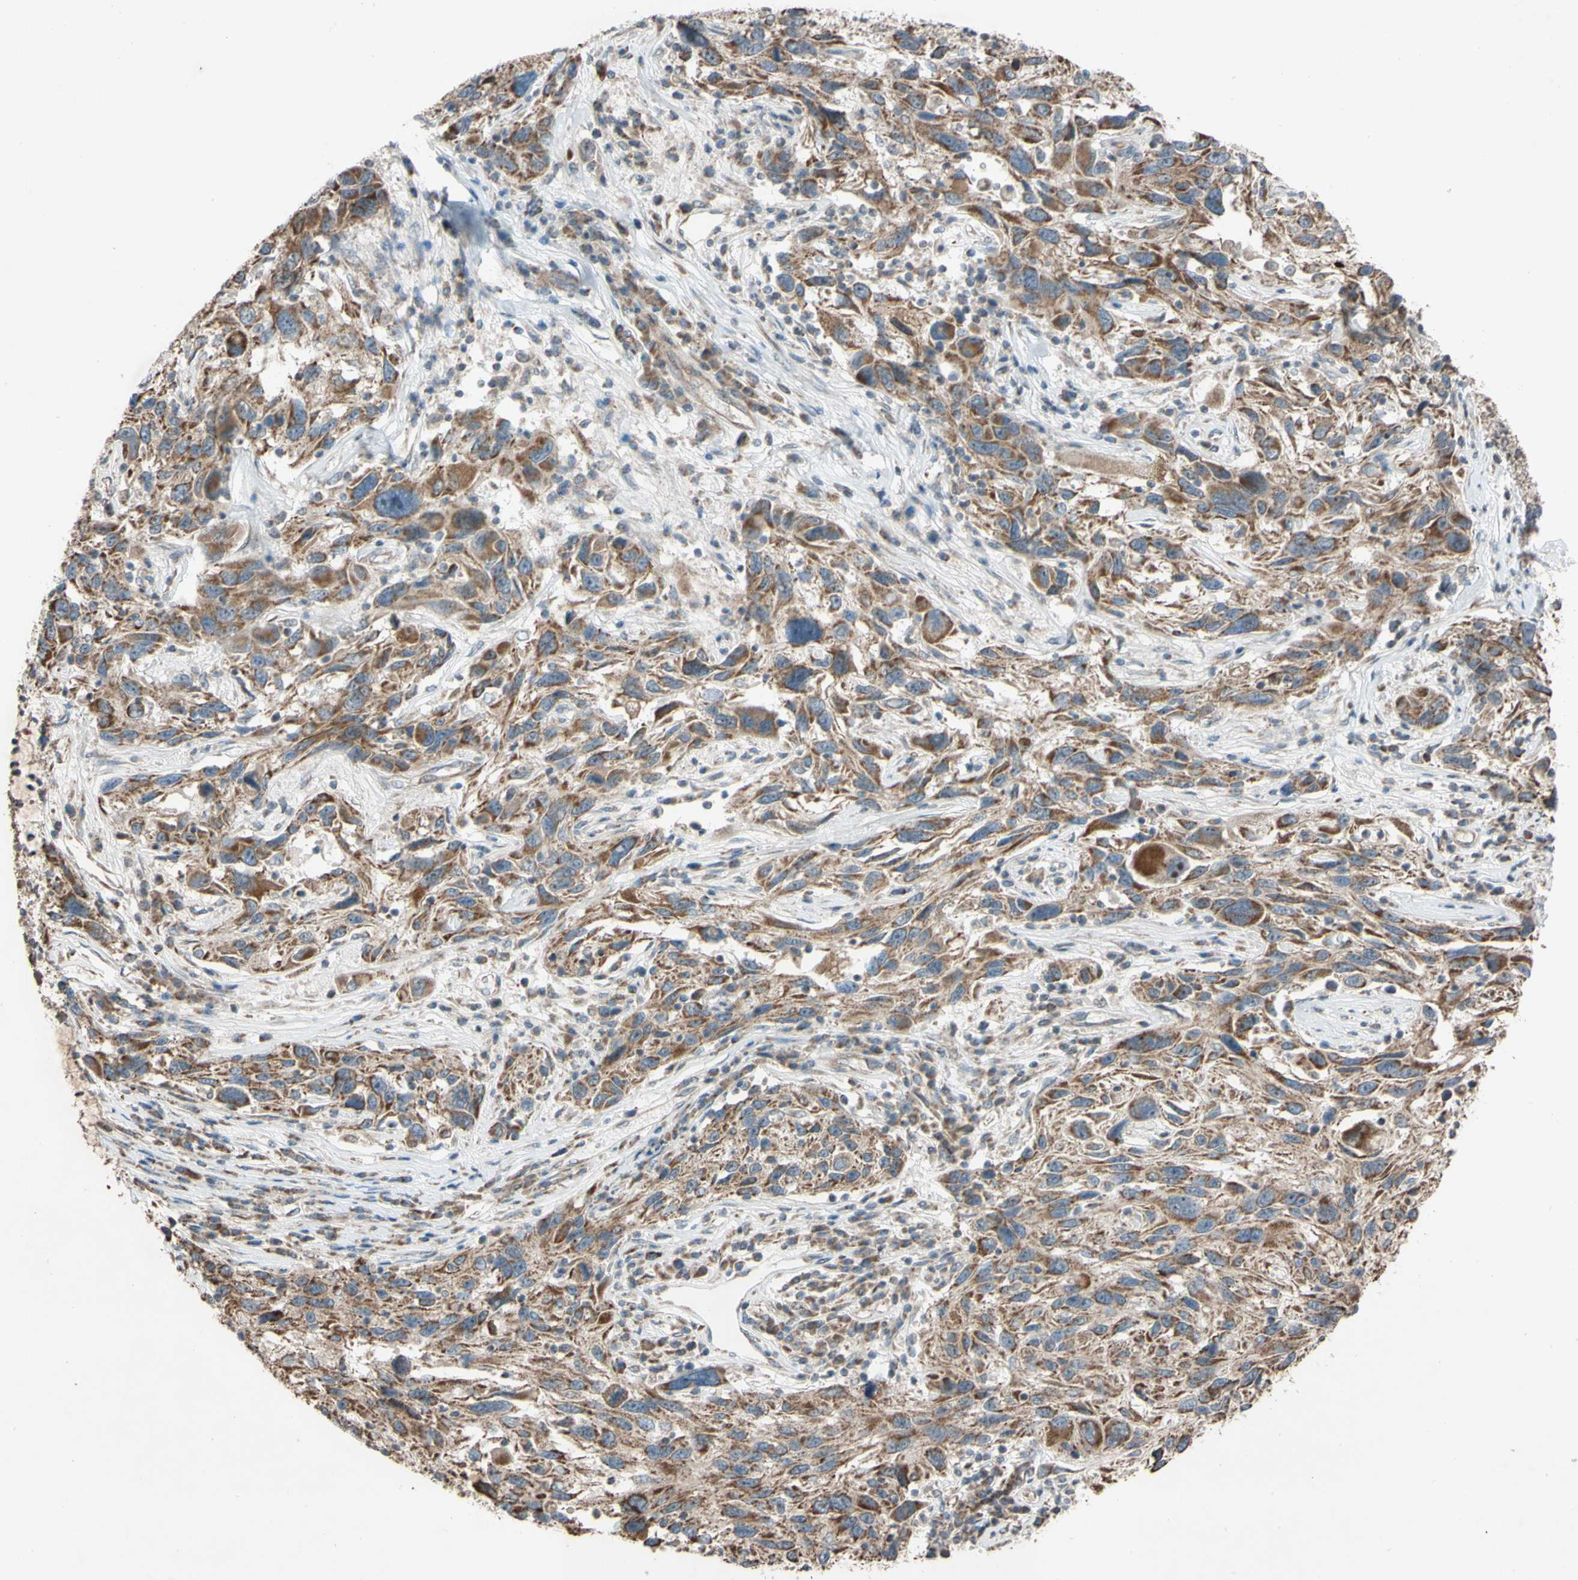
{"staining": {"intensity": "moderate", "quantity": ">75%", "location": "cytoplasmic/membranous"}, "tissue": "melanoma", "cell_type": "Tumor cells", "image_type": "cancer", "snomed": [{"axis": "morphology", "description": "Malignant melanoma, NOS"}, {"axis": "topography", "description": "Skin"}], "caption": "Moderate cytoplasmic/membranous expression for a protein is appreciated in approximately >75% of tumor cells of melanoma using immunohistochemistry.", "gene": "ACOT8", "patient": {"sex": "male", "age": 53}}